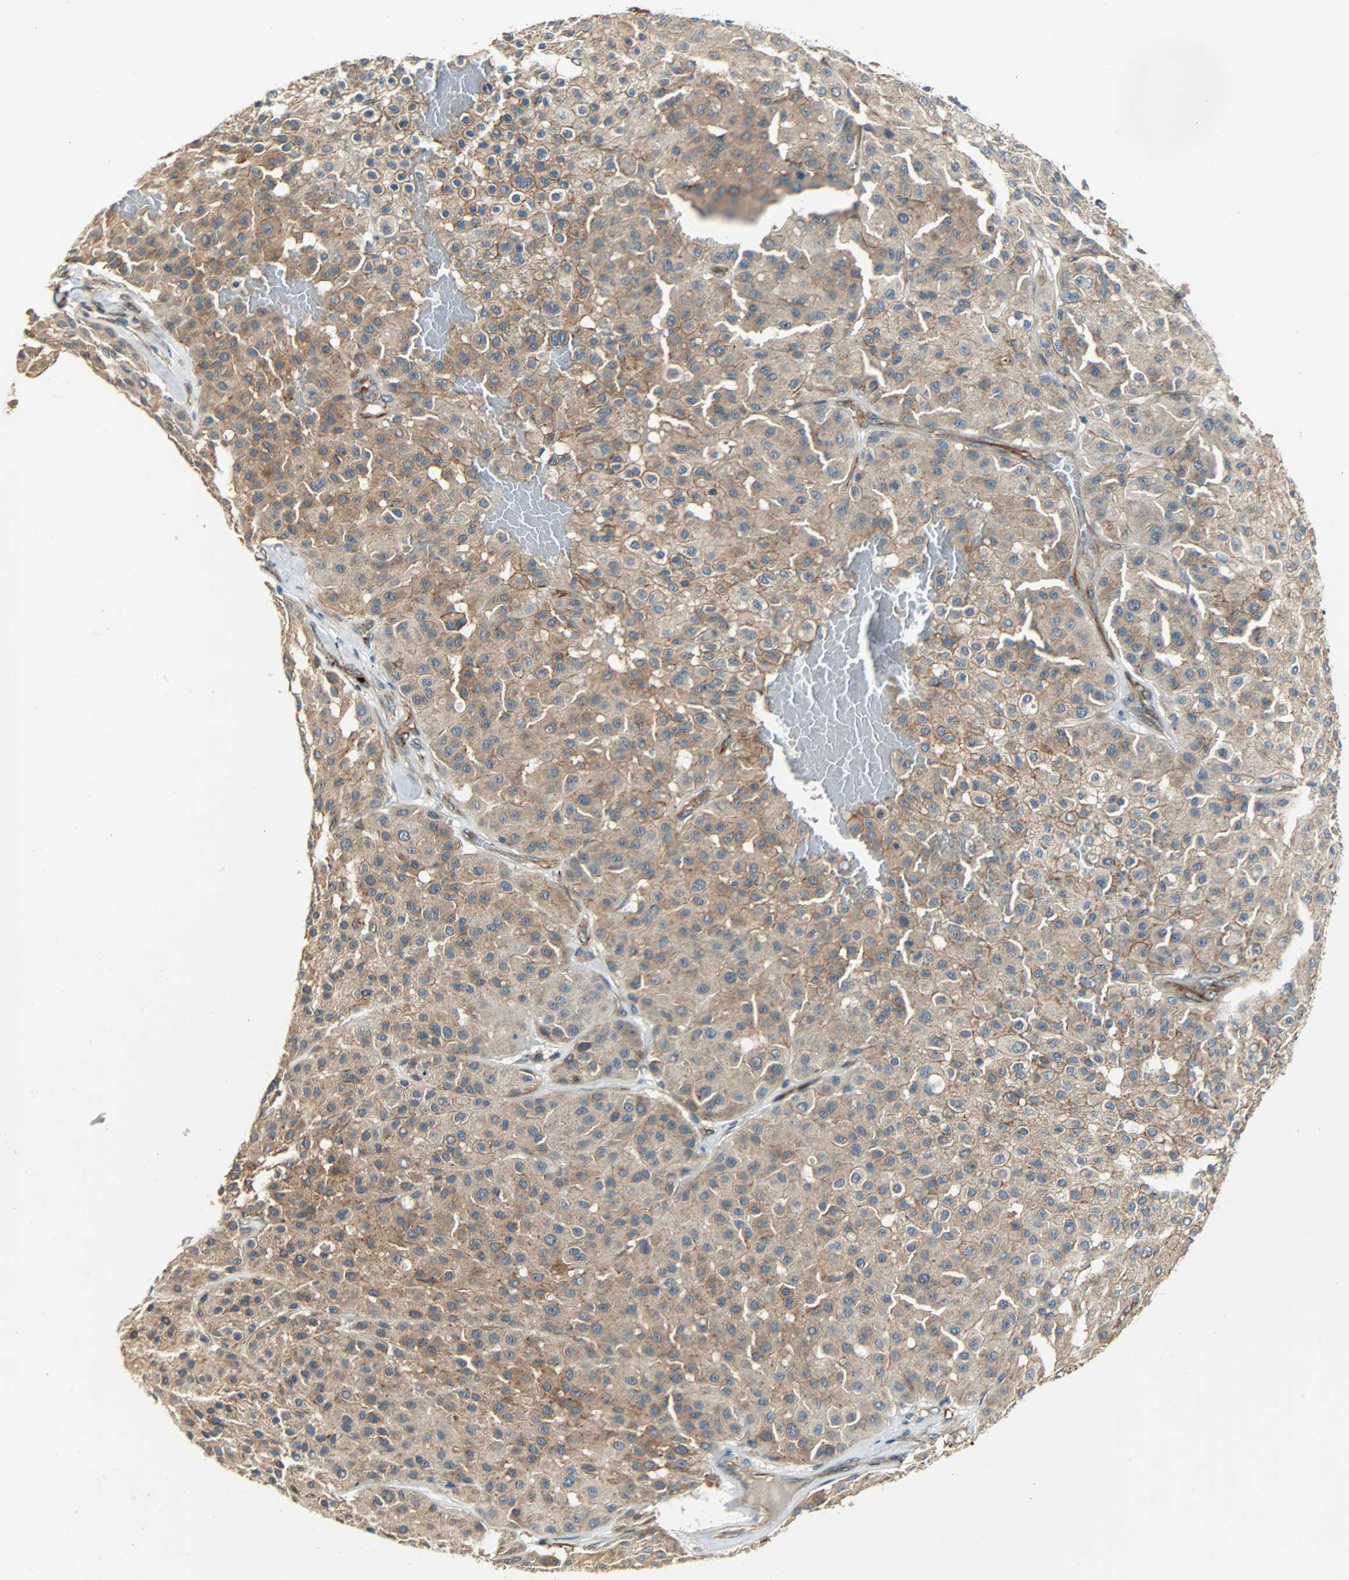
{"staining": {"intensity": "weak", "quantity": ">75%", "location": "cytoplasmic/membranous"}, "tissue": "melanoma", "cell_type": "Tumor cells", "image_type": "cancer", "snomed": [{"axis": "morphology", "description": "Normal tissue, NOS"}, {"axis": "morphology", "description": "Malignant melanoma, Metastatic site"}, {"axis": "topography", "description": "Skin"}], "caption": "Immunohistochemistry (DAB (3,3'-diaminobenzidine)) staining of melanoma displays weak cytoplasmic/membranous protein expression in about >75% of tumor cells.", "gene": "KIAA1217", "patient": {"sex": "male", "age": 41}}